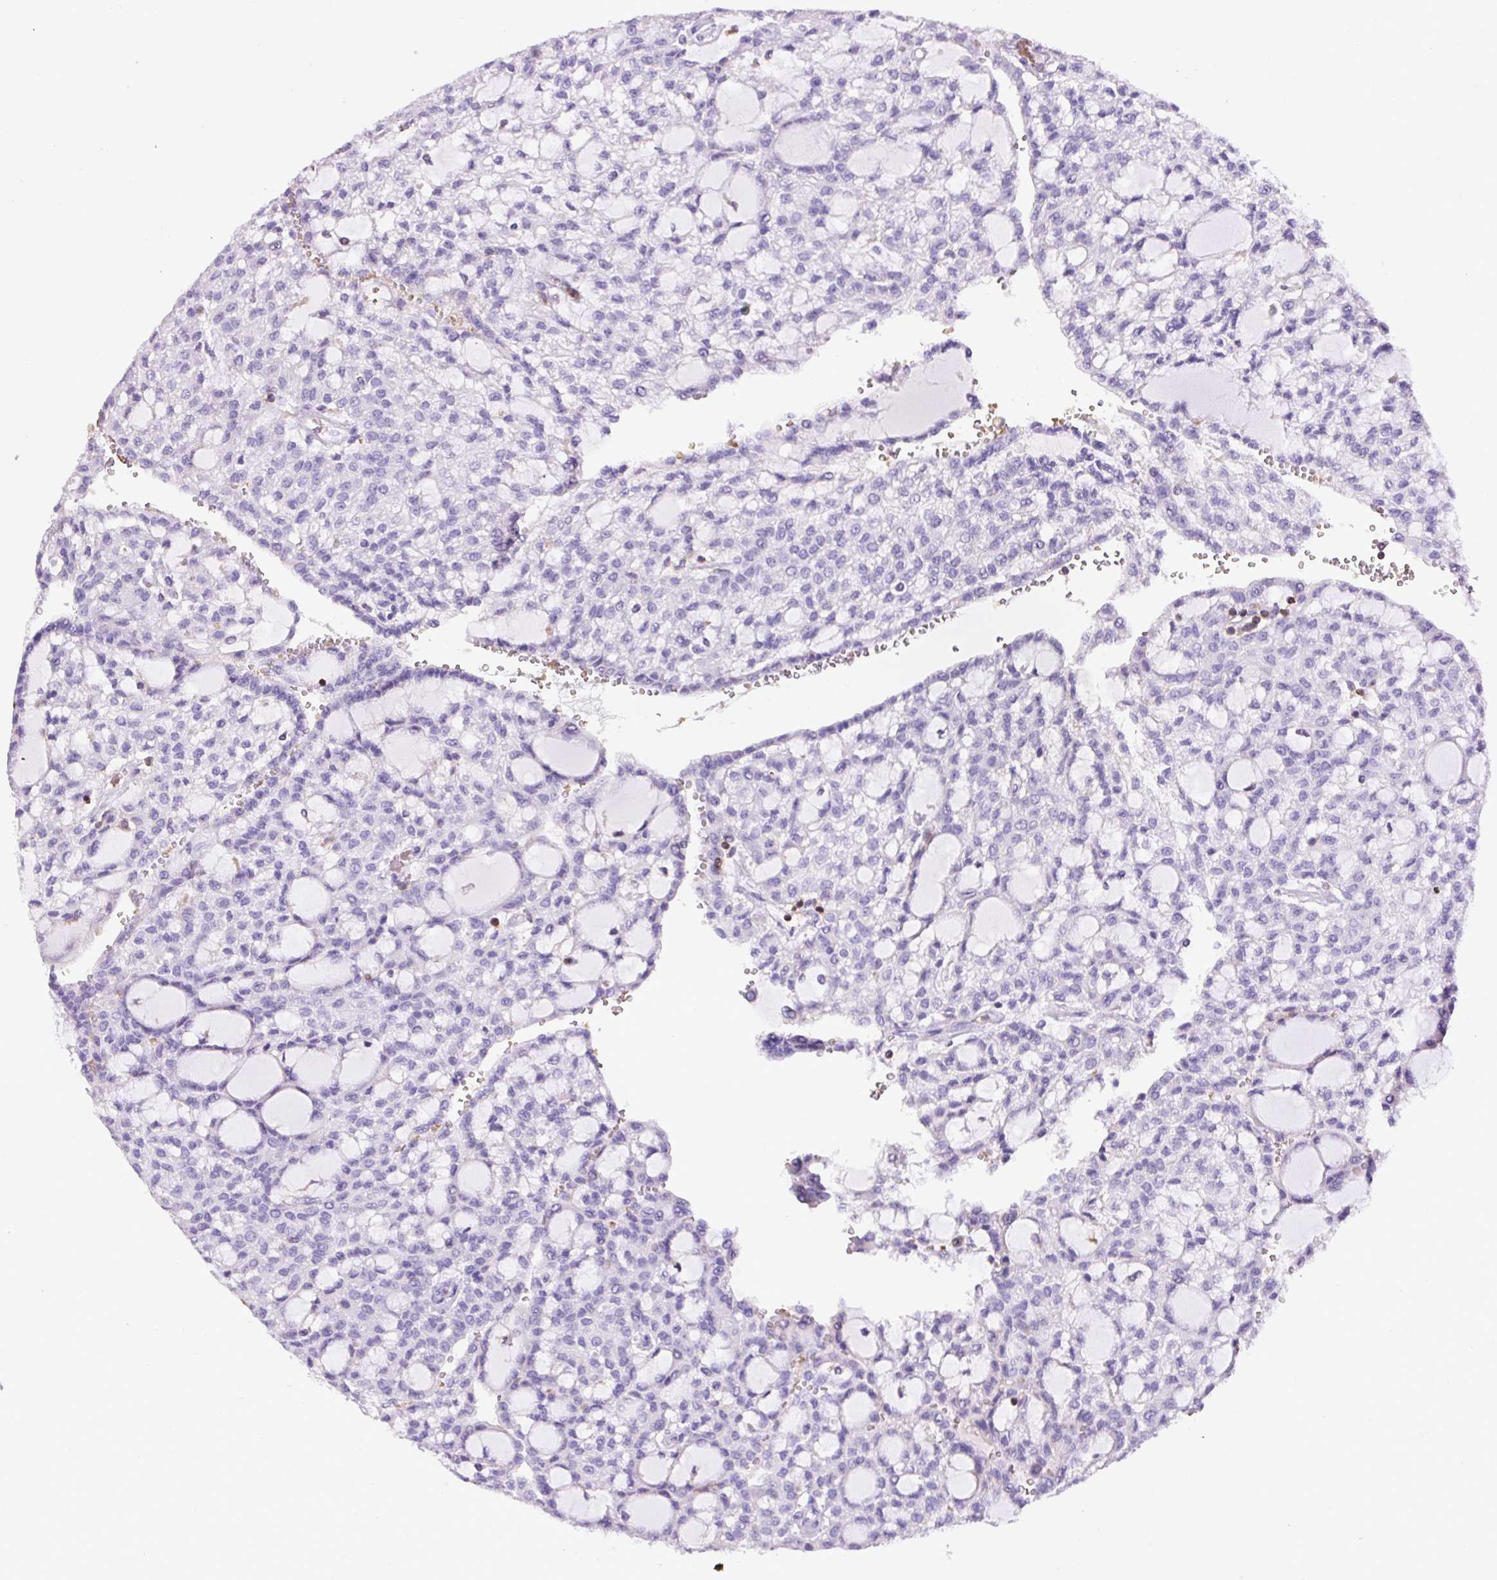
{"staining": {"intensity": "negative", "quantity": "none", "location": "none"}, "tissue": "renal cancer", "cell_type": "Tumor cells", "image_type": "cancer", "snomed": [{"axis": "morphology", "description": "Adenocarcinoma, NOS"}, {"axis": "topography", "description": "Kidney"}], "caption": "Immunohistochemical staining of human renal adenocarcinoma reveals no significant staining in tumor cells.", "gene": "FAM228B", "patient": {"sex": "male", "age": 63}}